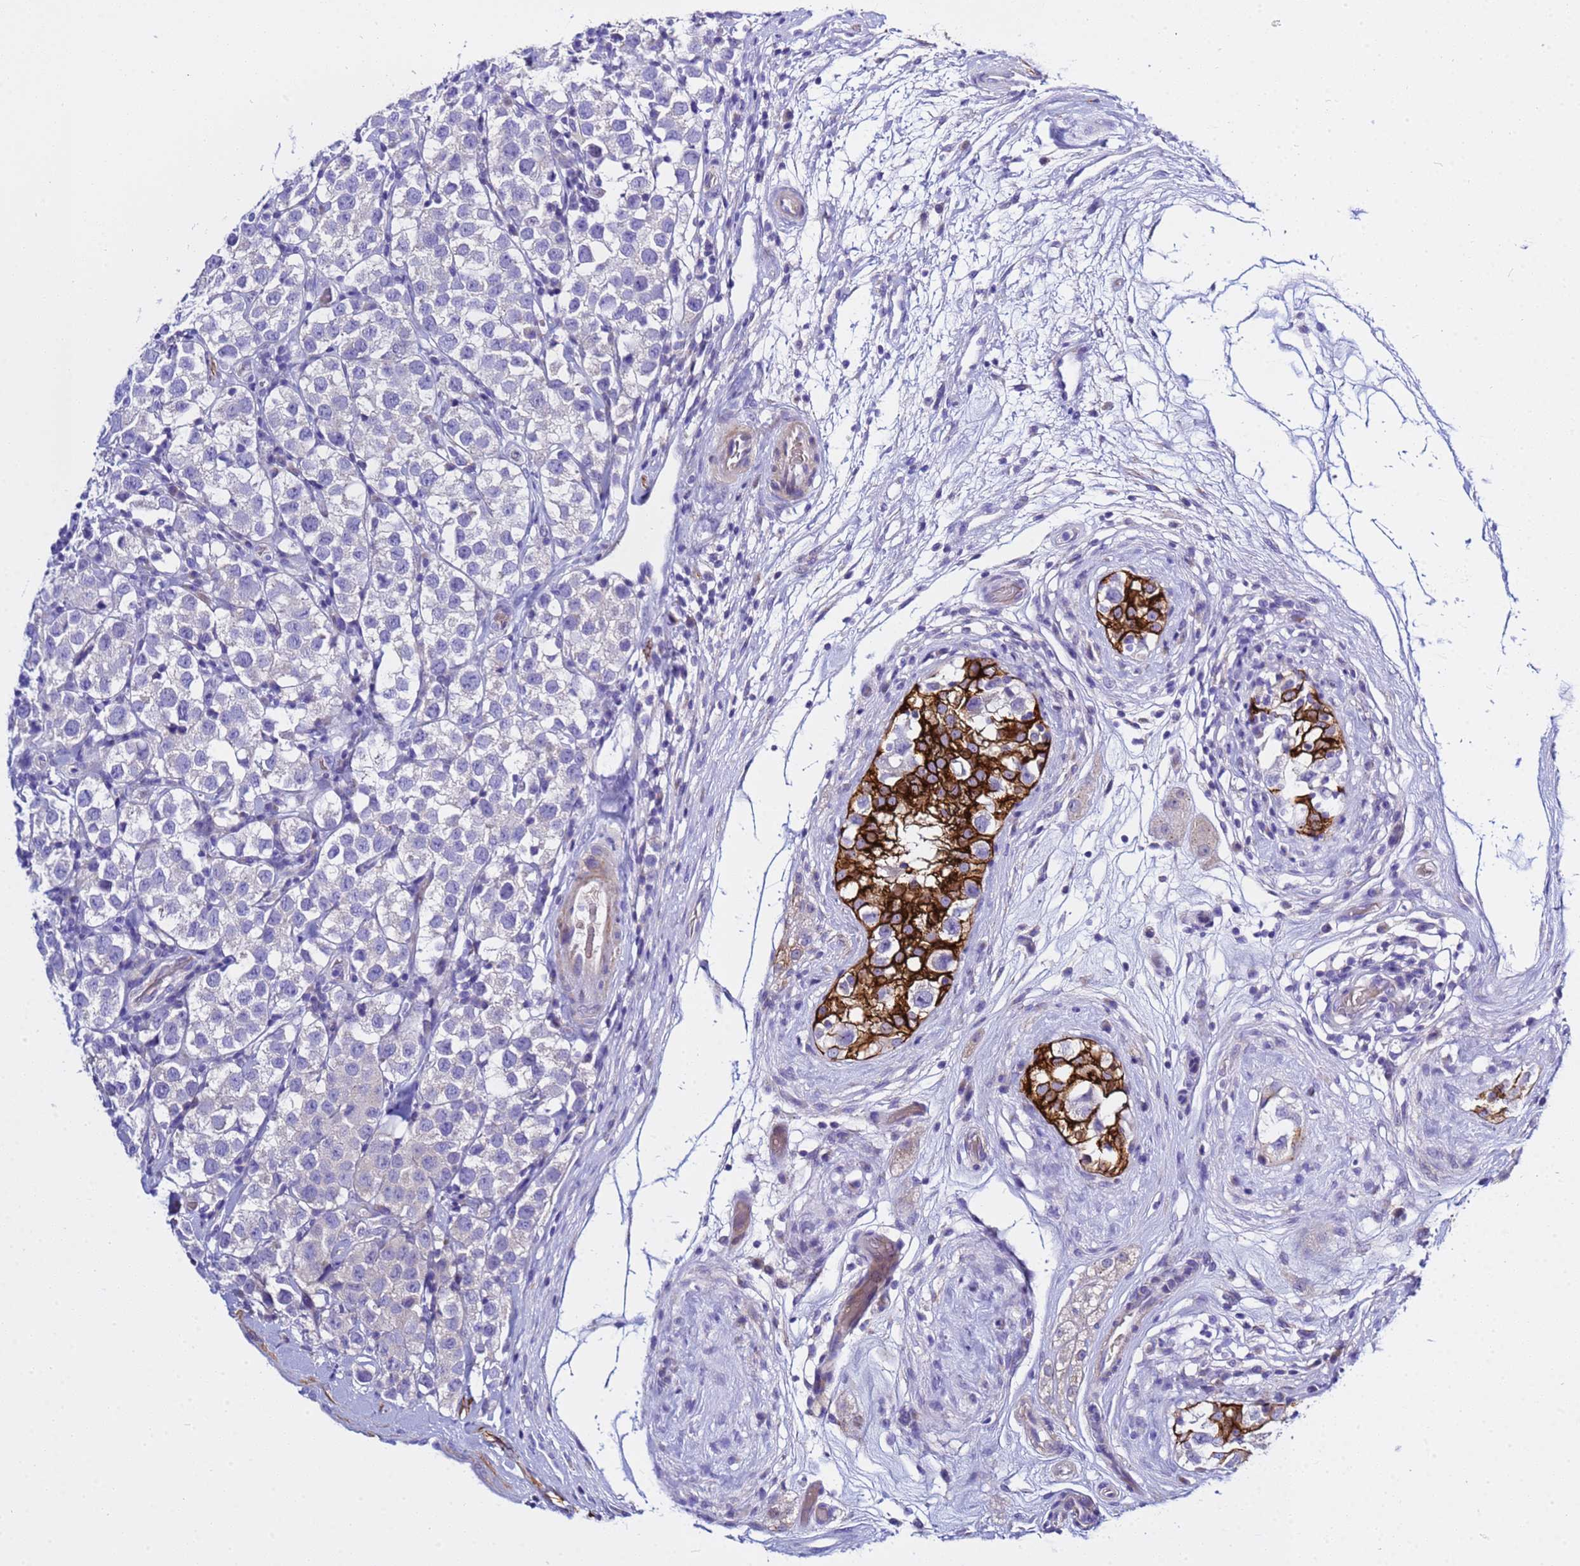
{"staining": {"intensity": "negative", "quantity": "none", "location": "none"}, "tissue": "testis cancer", "cell_type": "Tumor cells", "image_type": "cancer", "snomed": [{"axis": "morphology", "description": "Seminoma, NOS"}, {"axis": "topography", "description": "Testis"}], "caption": "Histopathology image shows no significant protein positivity in tumor cells of testis cancer (seminoma).", "gene": "USP18", "patient": {"sex": "male", "age": 34}}